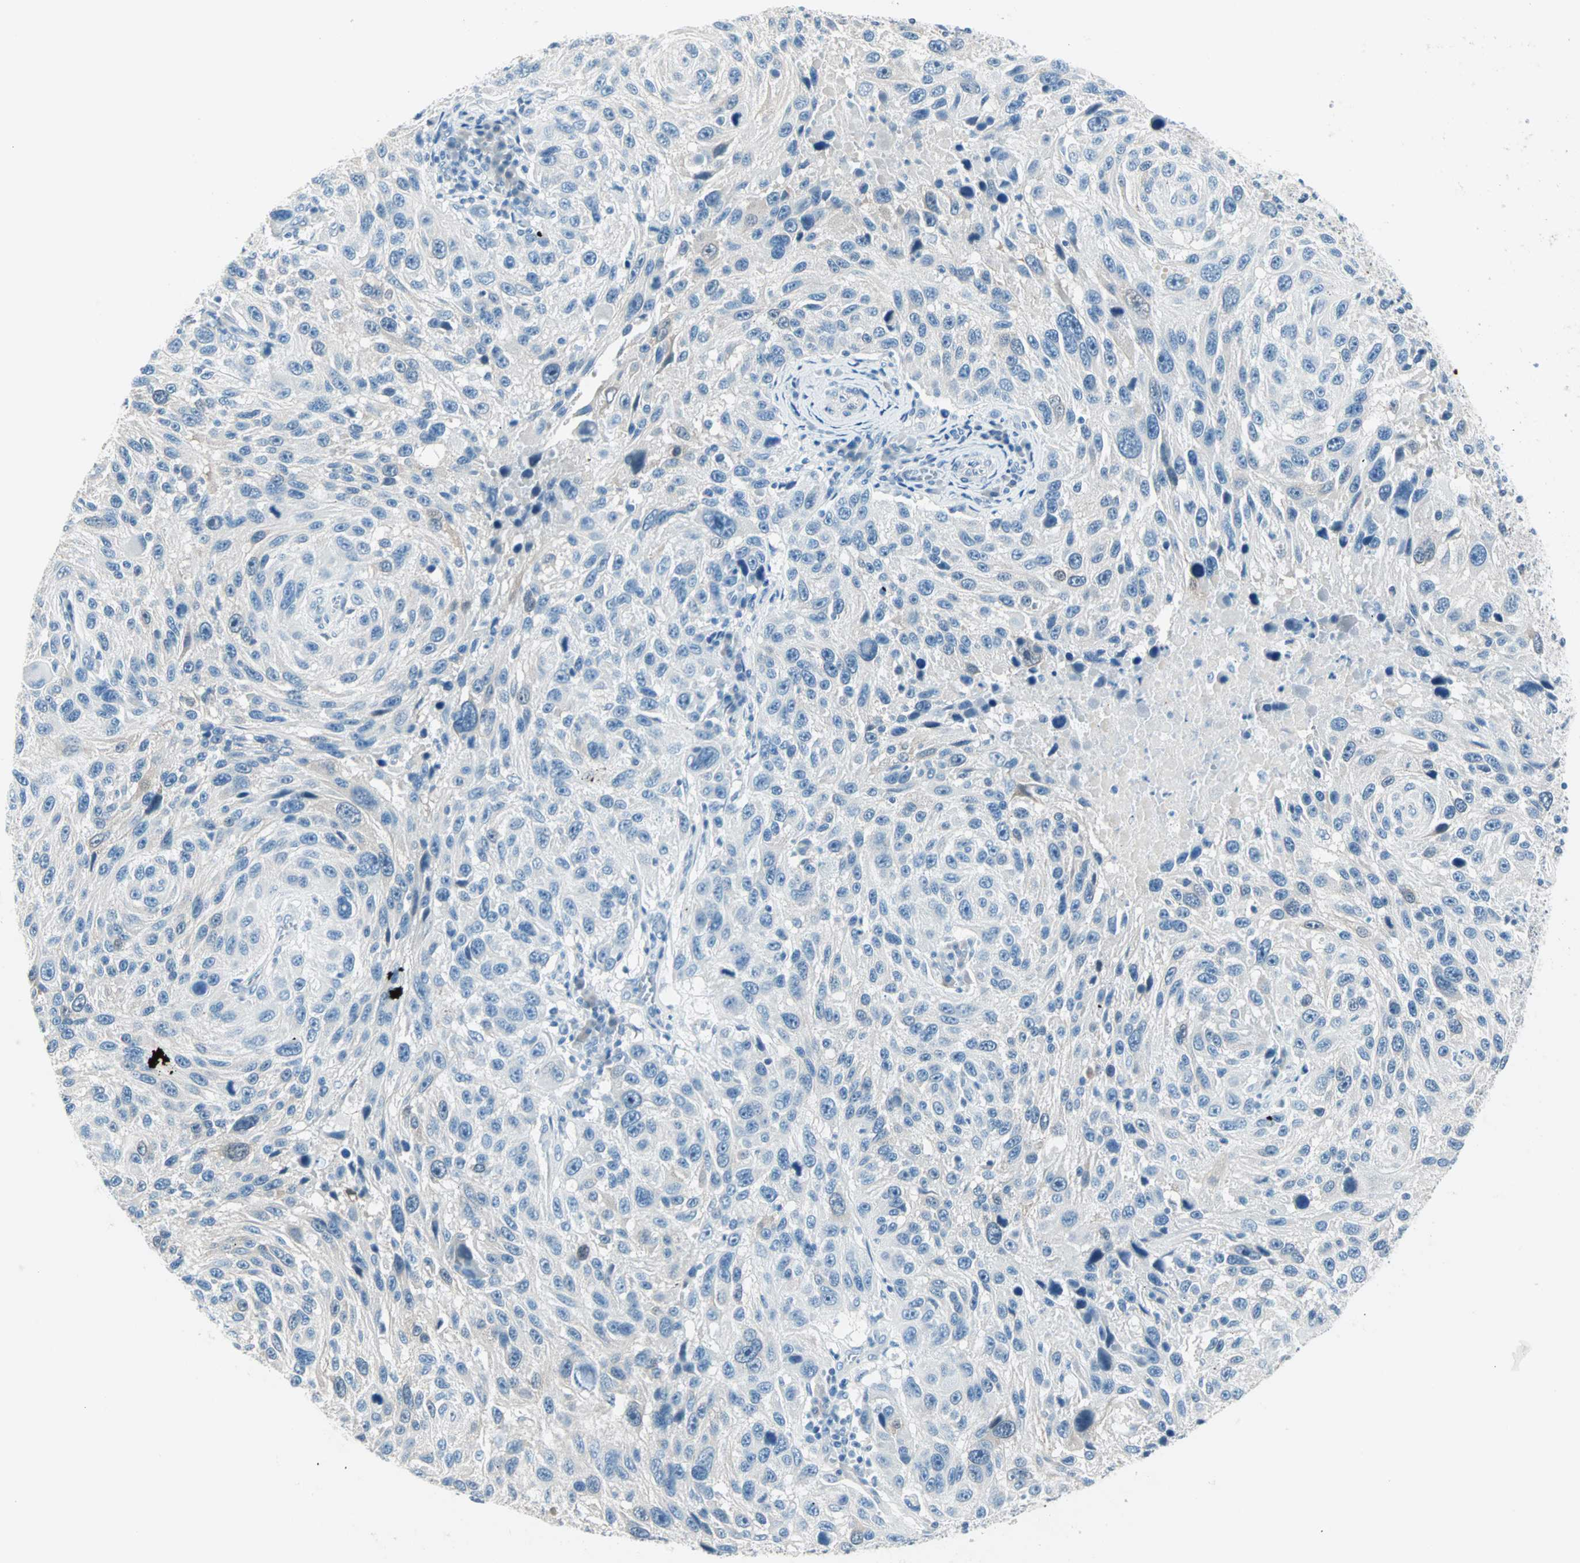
{"staining": {"intensity": "negative", "quantity": "none", "location": "none"}, "tissue": "melanoma", "cell_type": "Tumor cells", "image_type": "cancer", "snomed": [{"axis": "morphology", "description": "Malignant melanoma, NOS"}, {"axis": "topography", "description": "Skin"}], "caption": "DAB (3,3'-diaminobenzidine) immunohistochemical staining of human malignant melanoma displays no significant positivity in tumor cells.", "gene": "SULT1C2", "patient": {"sex": "male", "age": 53}}